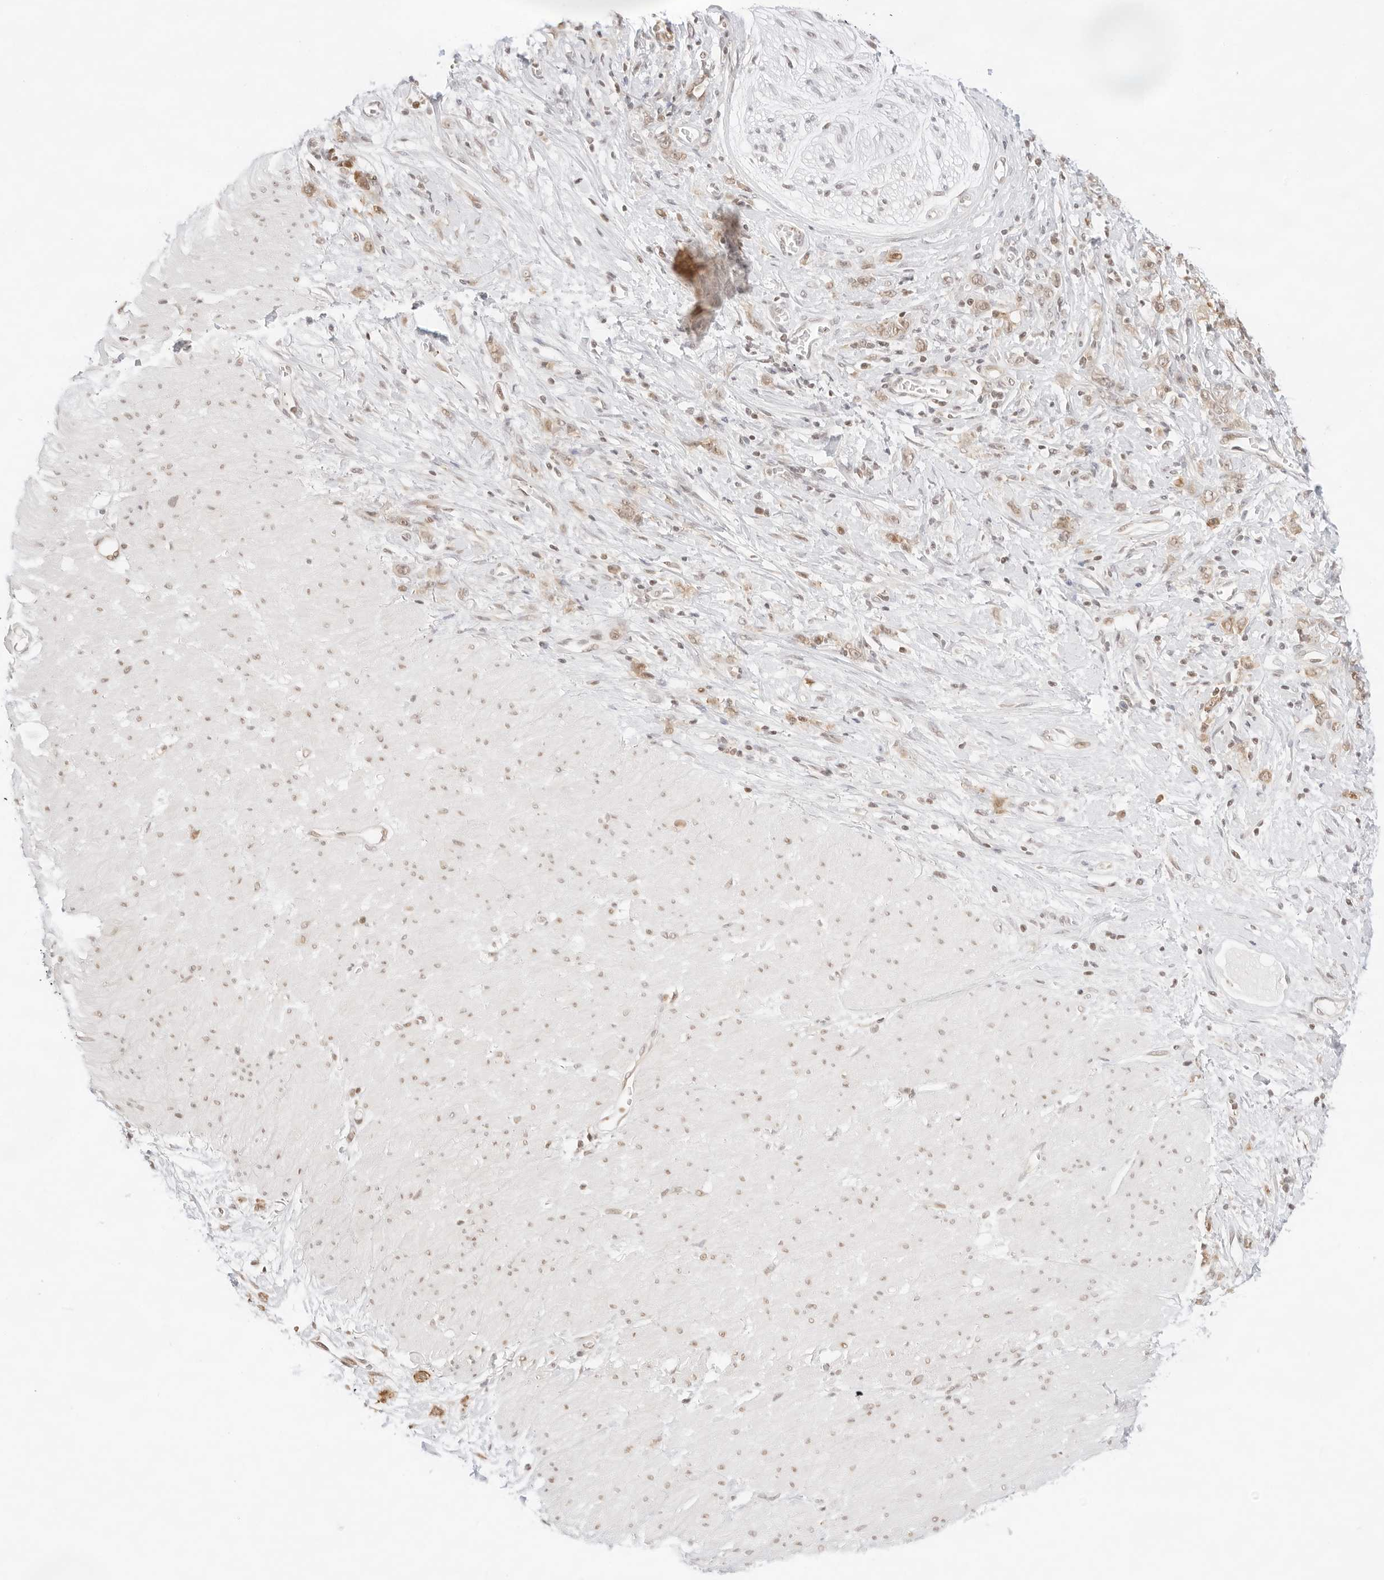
{"staining": {"intensity": "weak", "quantity": ">75%", "location": "nuclear"}, "tissue": "stomach cancer", "cell_type": "Tumor cells", "image_type": "cancer", "snomed": [{"axis": "morphology", "description": "Adenocarcinoma, NOS"}, {"axis": "topography", "description": "Stomach"}], "caption": "Human stomach cancer (adenocarcinoma) stained with a brown dye reveals weak nuclear positive positivity in approximately >75% of tumor cells.", "gene": "GNAS", "patient": {"sex": "female", "age": 76}}